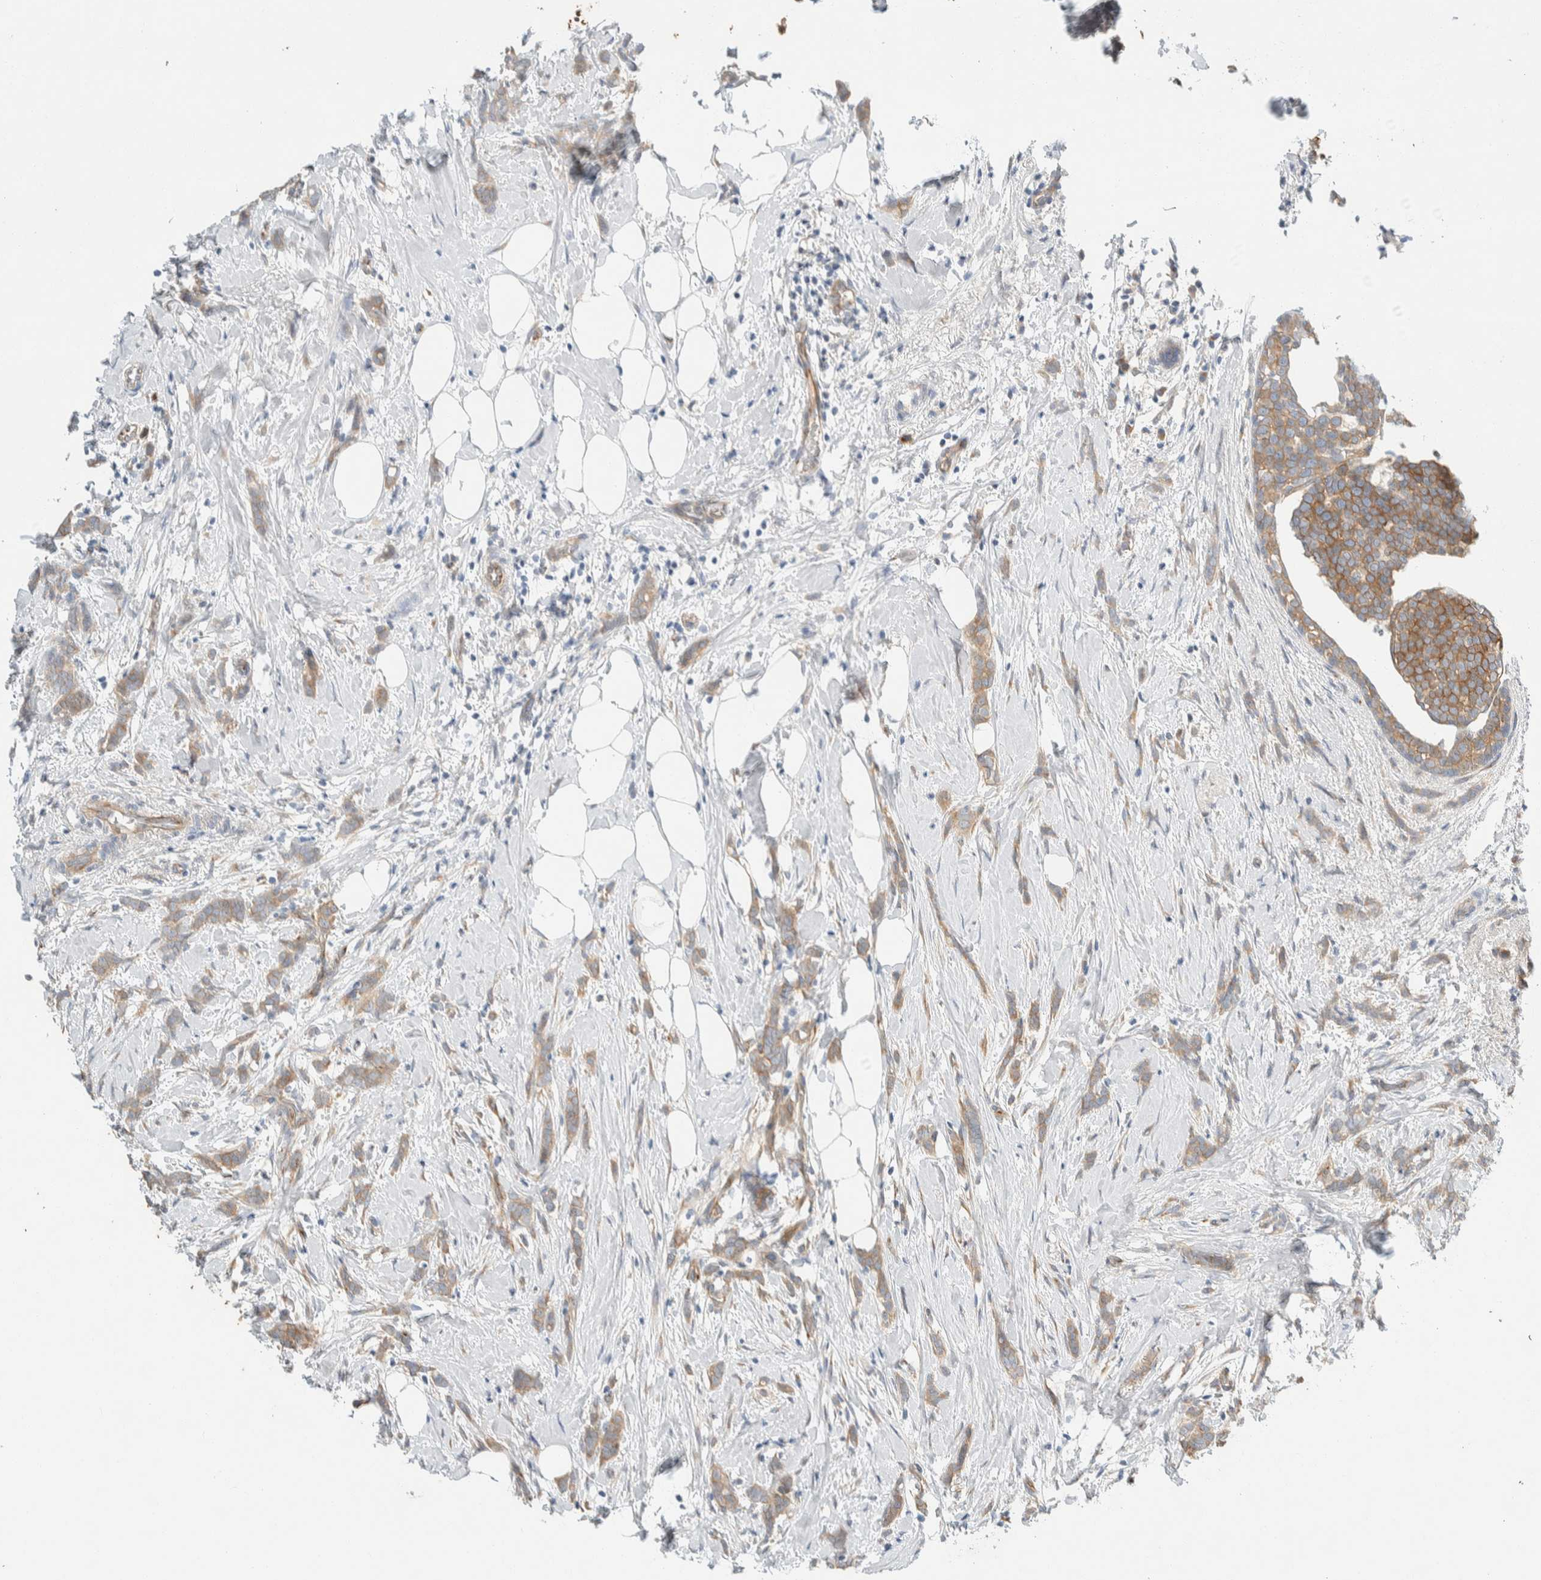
{"staining": {"intensity": "moderate", "quantity": ">75%", "location": "cytoplasmic/membranous"}, "tissue": "breast cancer", "cell_type": "Tumor cells", "image_type": "cancer", "snomed": [{"axis": "morphology", "description": "Lobular carcinoma, in situ"}, {"axis": "morphology", "description": "Lobular carcinoma"}, {"axis": "topography", "description": "Breast"}], "caption": "Breast lobular carcinoma stained with DAB (3,3'-diaminobenzidine) IHC exhibits medium levels of moderate cytoplasmic/membranous expression in approximately >75% of tumor cells. The staining is performed using DAB (3,3'-diaminobenzidine) brown chromogen to label protein expression. The nuclei are counter-stained blue using hematoxylin.", "gene": "TMEM184B", "patient": {"sex": "female", "age": 41}}